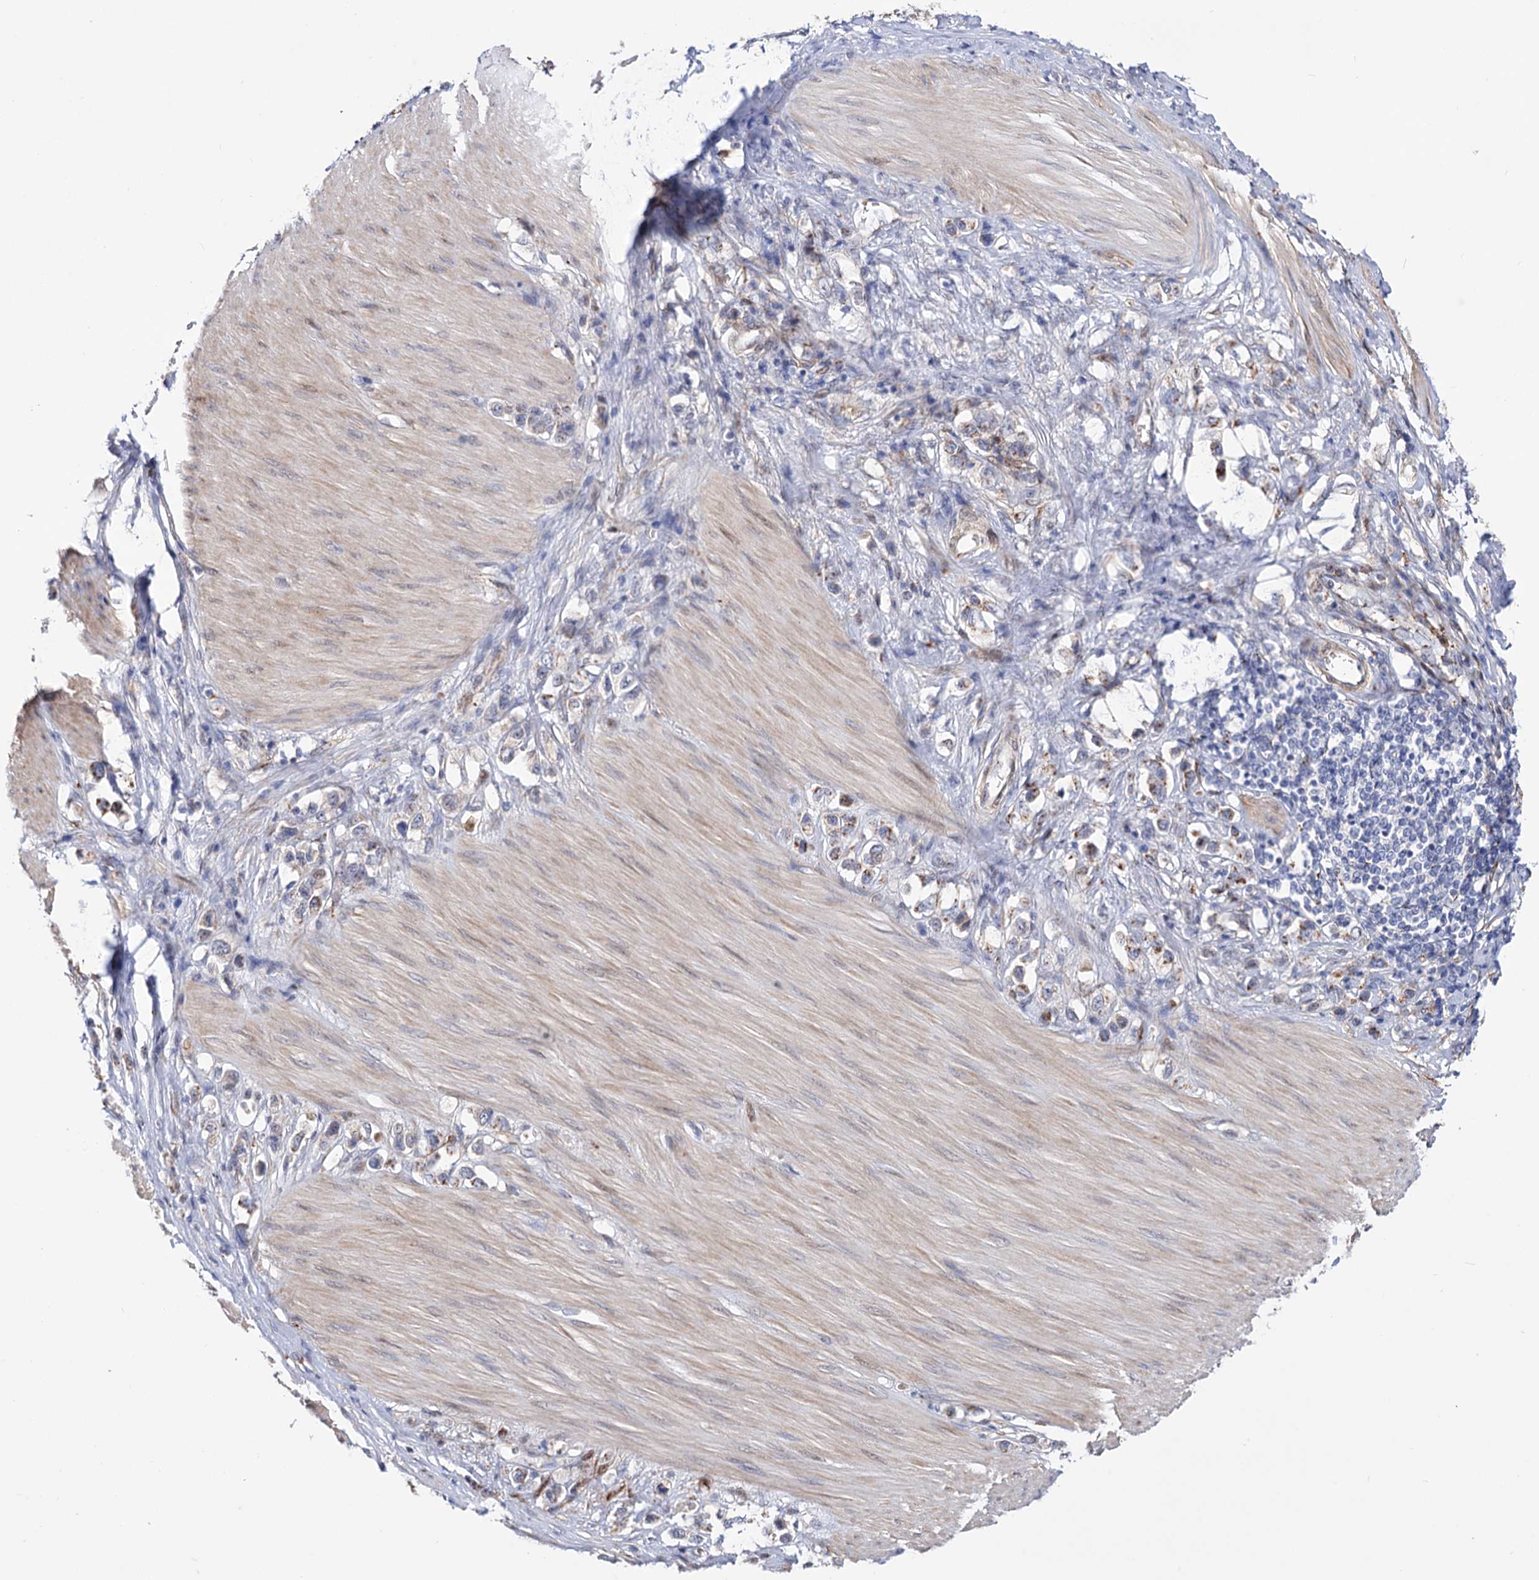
{"staining": {"intensity": "weak", "quantity": "25%-75%", "location": "cytoplasmic/membranous"}, "tissue": "stomach cancer", "cell_type": "Tumor cells", "image_type": "cancer", "snomed": [{"axis": "morphology", "description": "Adenocarcinoma, NOS"}, {"axis": "topography", "description": "Stomach"}], "caption": "High-magnification brightfield microscopy of stomach cancer (adenocarcinoma) stained with DAB (3,3'-diaminobenzidine) (brown) and counterstained with hematoxylin (blue). tumor cells exhibit weak cytoplasmic/membranous positivity is appreciated in about25%-75% of cells.", "gene": "C11orf96", "patient": {"sex": "female", "age": 65}}